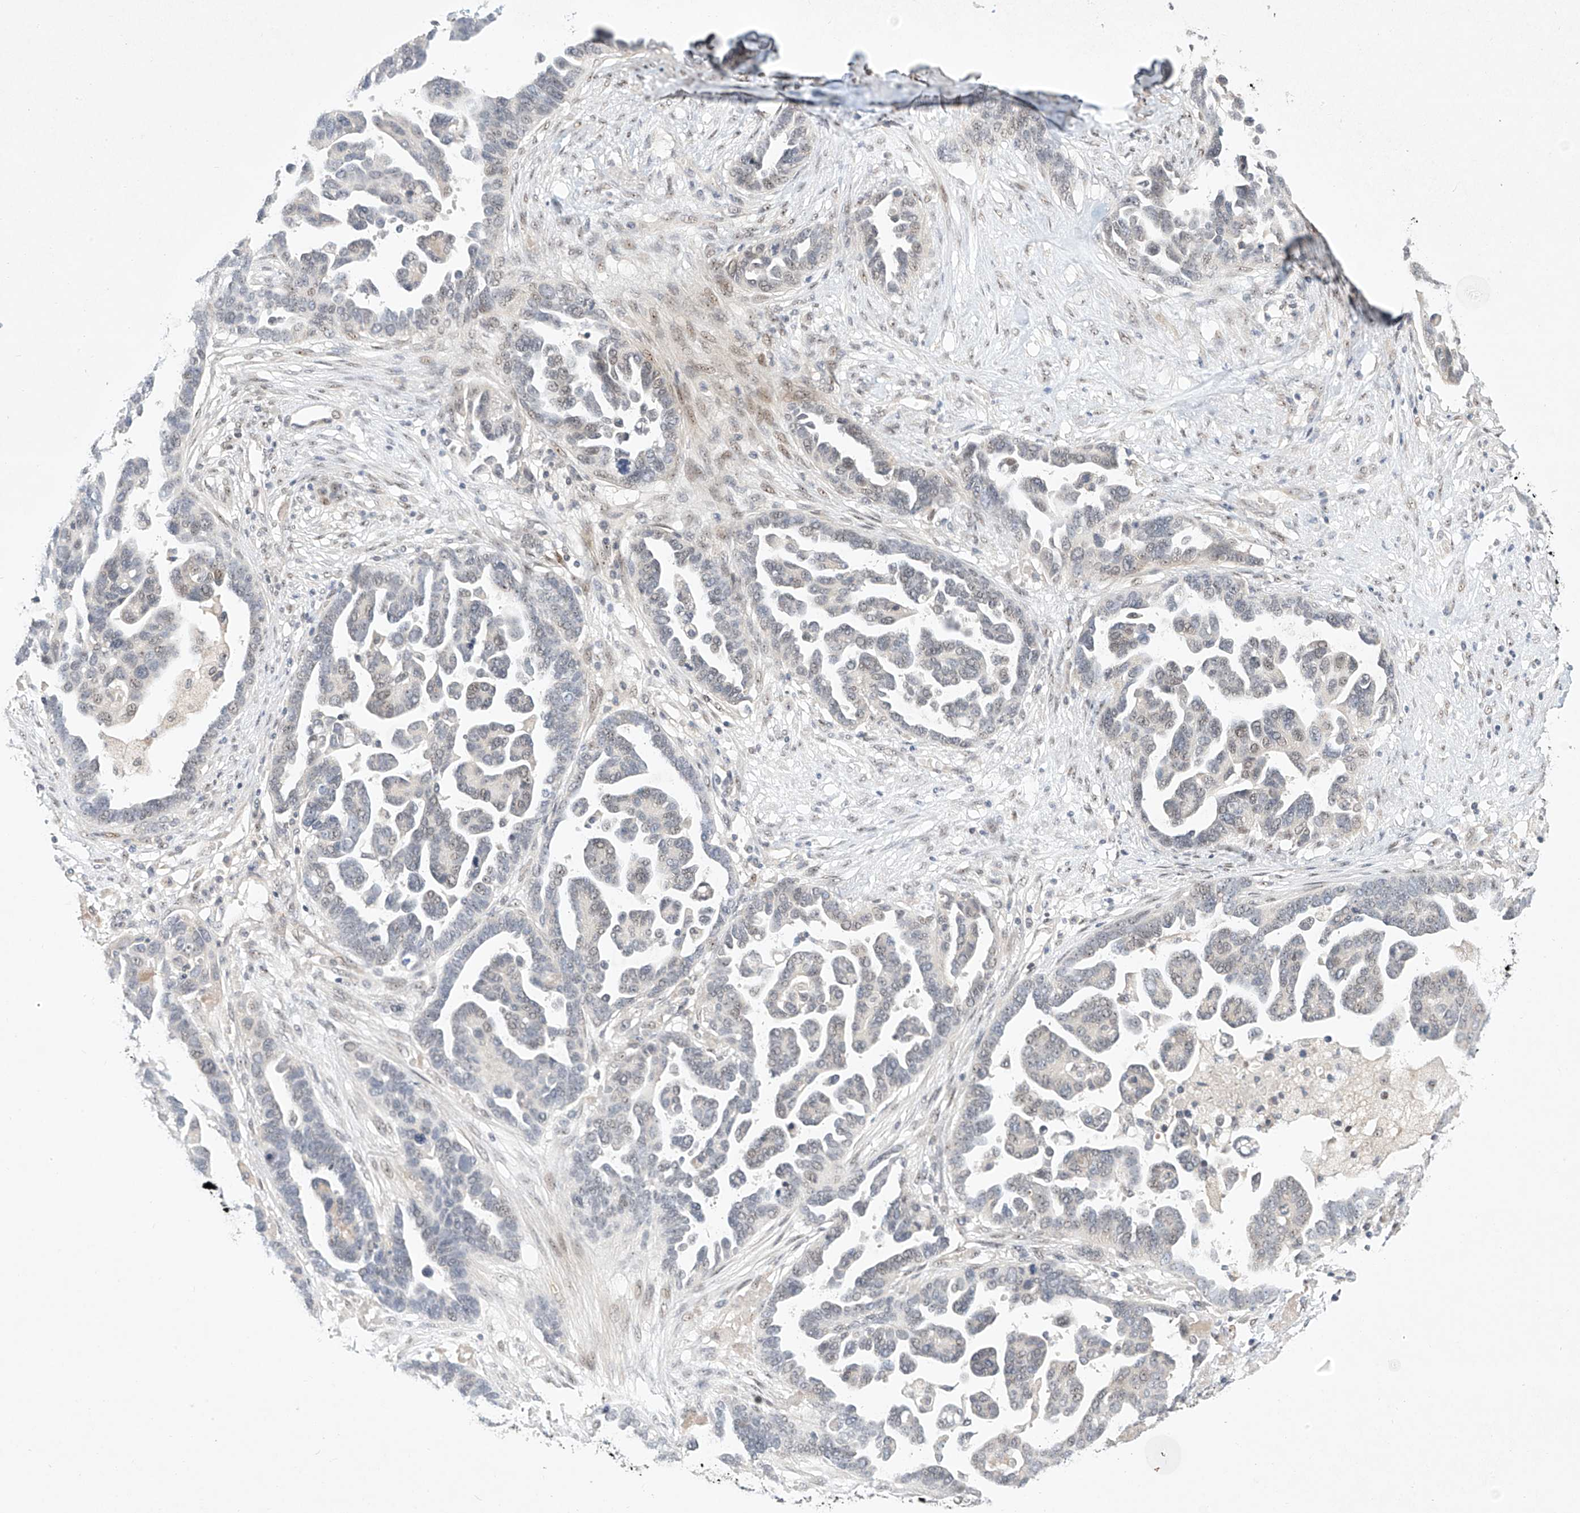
{"staining": {"intensity": "negative", "quantity": "none", "location": "none"}, "tissue": "ovarian cancer", "cell_type": "Tumor cells", "image_type": "cancer", "snomed": [{"axis": "morphology", "description": "Cystadenocarcinoma, serous, NOS"}, {"axis": "topography", "description": "Ovary"}], "caption": "An image of ovarian serous cystadenocarcinoma stained for a protein exhibits no brown staining in tumor cells.", "gene": "TASP1", "patient": {"sex": "female", "age": 54}}